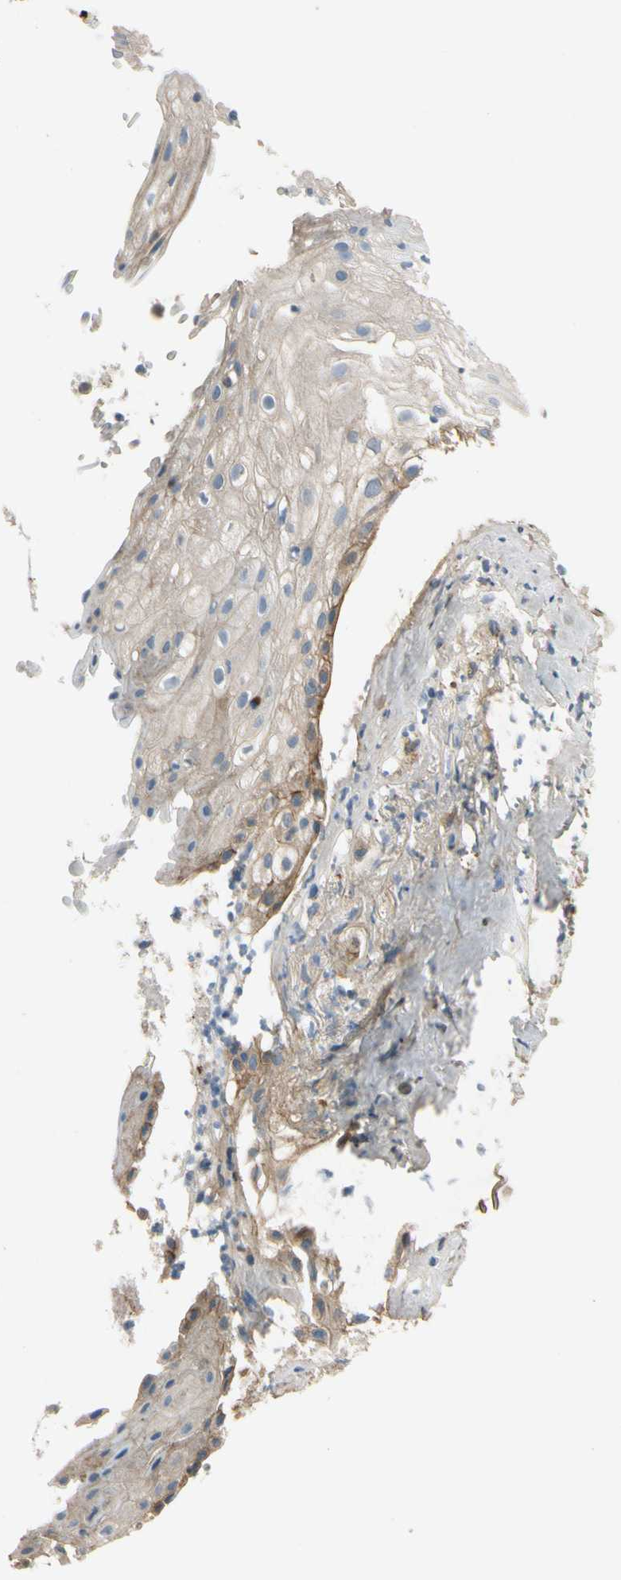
{"staining": {"intensity": "moderate", "quantity": "25%-75%", "location": "cytoplasmic/membranous"}, "tissue": "skin cancer", "cell_type": "Tumor cells", "image_type": "cancer", "snomed": [{"axis": "morphology", "description": "Squamous cell carcinoma, NOS"}, {"axis": "topography", "description": "Skin"}], "caption": "Skin squamous cell carcinoma was stained to show a protein in brown. There is medium levels of moderate cytoplasmic/membranous positivity in about 25%-75% of tumor cells.", "gene": "MST1R", "patient": {"sex": "male", "age": 65}}